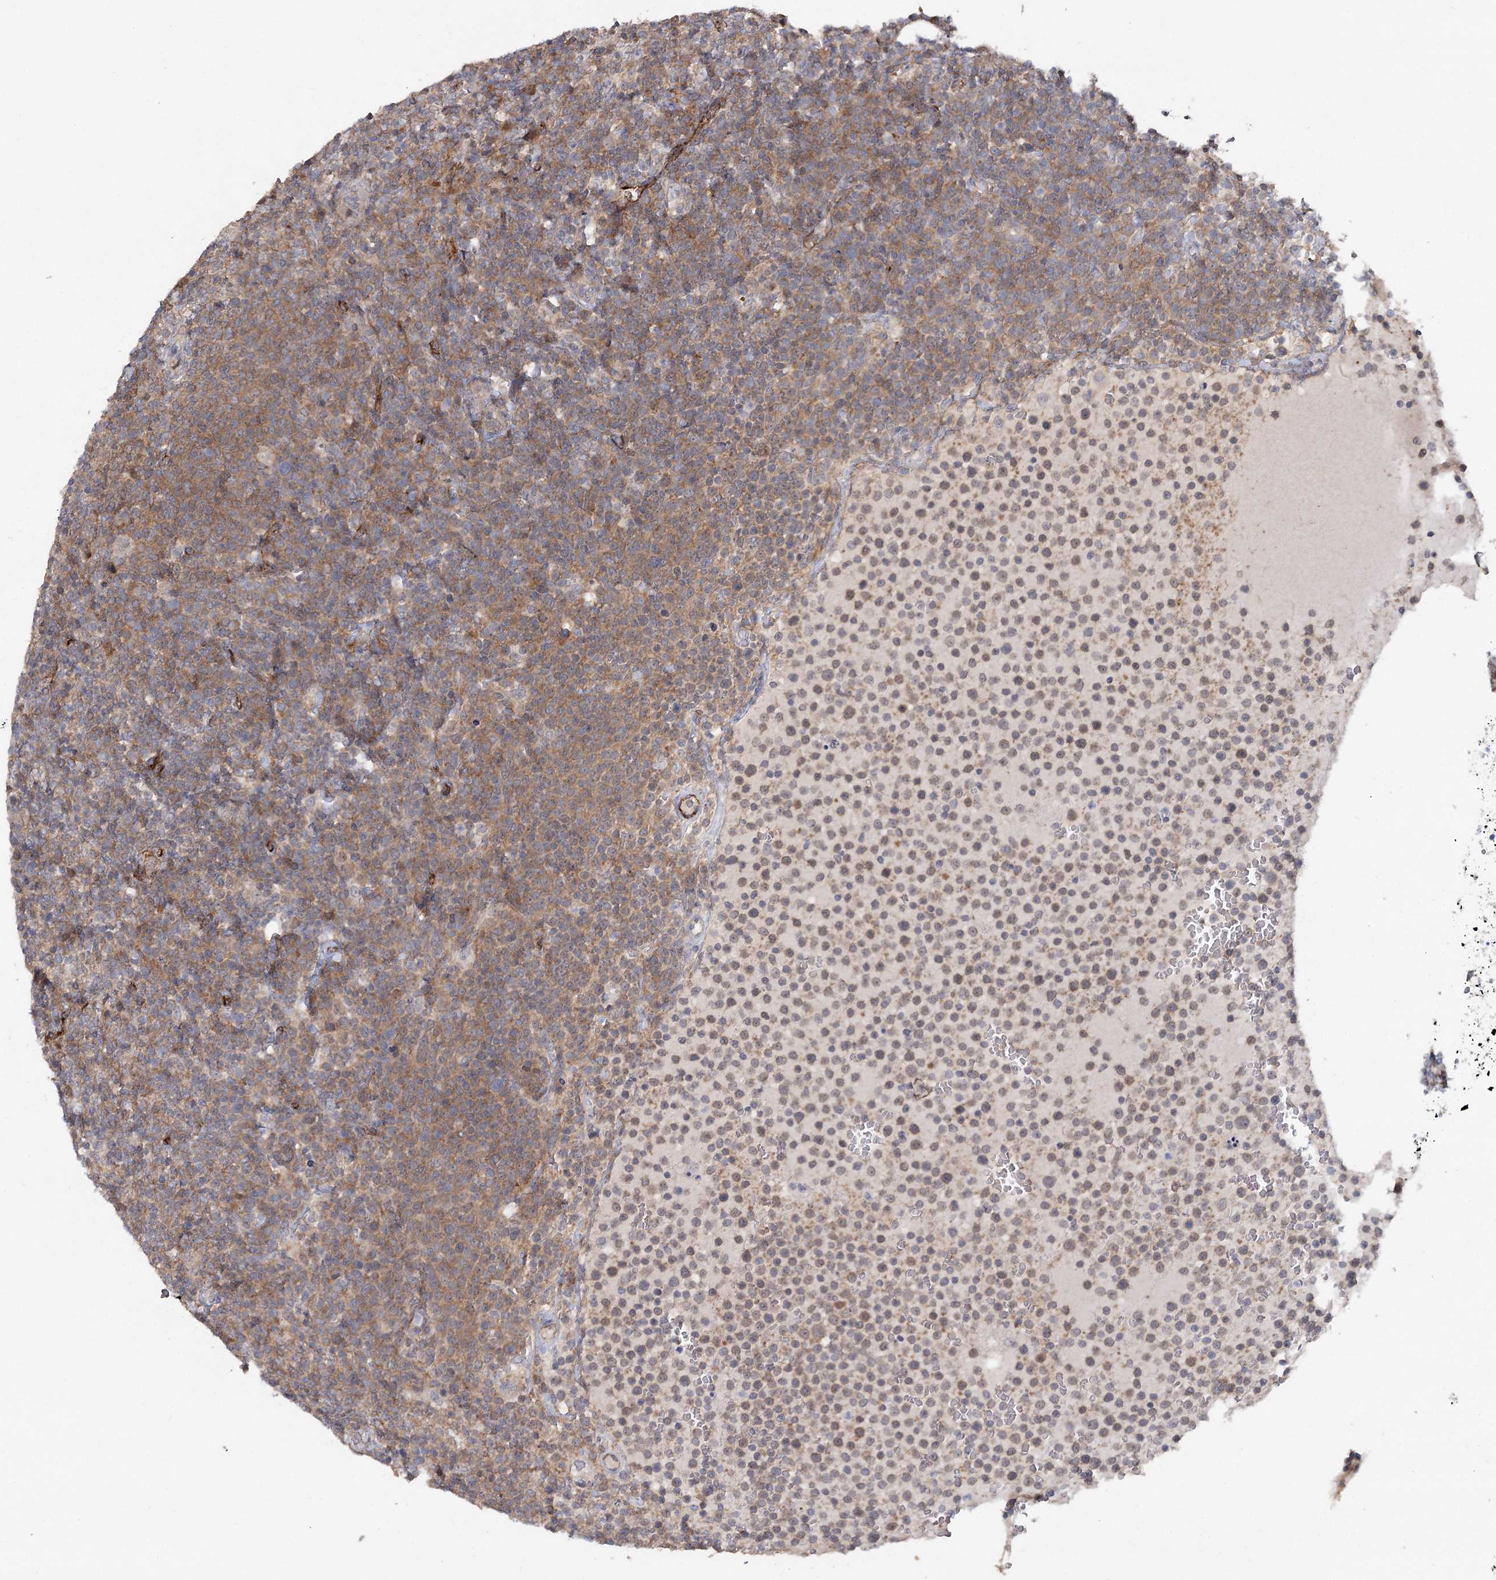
{"staining": {"intensity": "moderate", "quantity": ">75%", "location": "cytoplasmic/membranous"}, "tissue": "lymphoma", "cell_type": "Tumor cells", "image_type": "cancer", "snomed": [{"axis": "morphology", "description": "Malignant lymphoma, non-Hodgkin's type, High grade"}, {"axis": "topography", "description": "Lymph node"}], "caption": "A high-resolution histopathology image shows IHC staining of high-grade malignant lymphoma, non-Hodgkin's type, which demonstrates moderate cytoplasmic/membranous expression in about >75% of tumor cells.", "gene": "MAP3K13", "patient": {"sex": "male", "age": 61}}